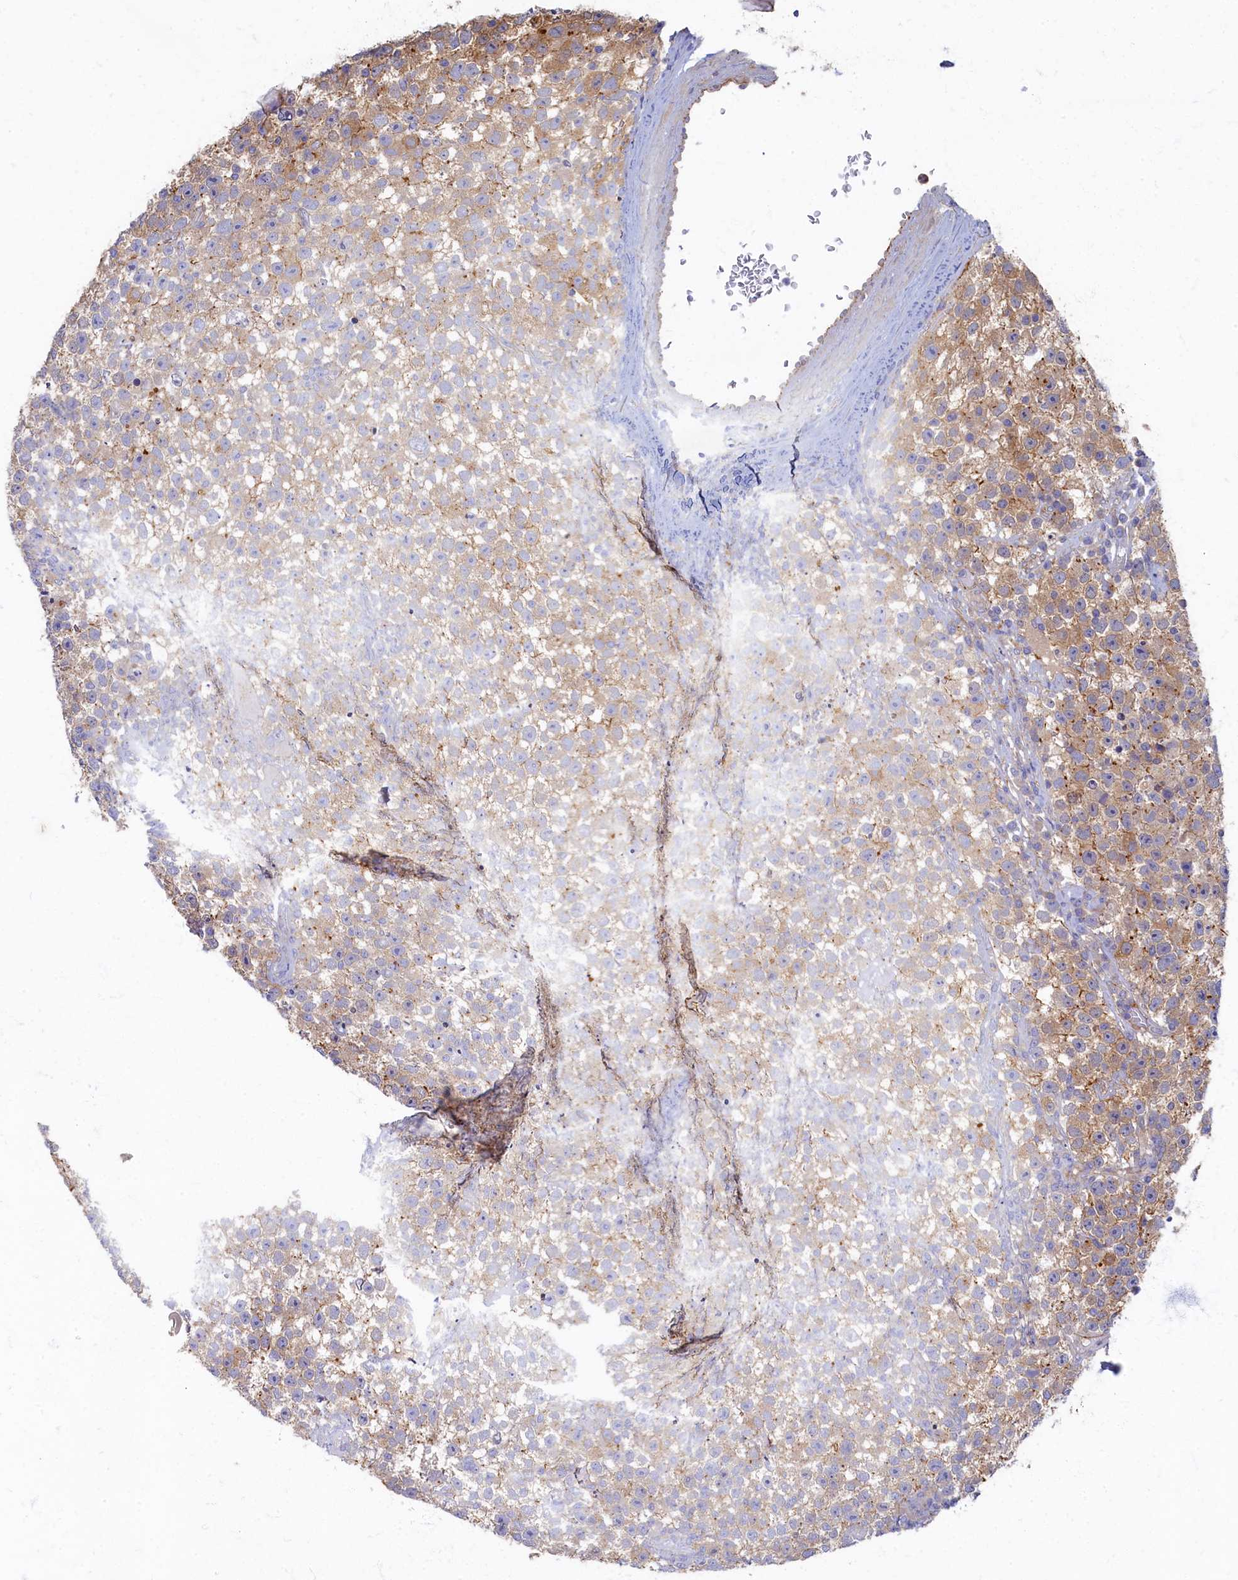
{"staining": {"intensity": "weak", "quantity": "<25%", "location": "cytoplasmic/membranous"}, "tissue": "testis cancer", "cell_type": "Tumor cells", "image_type": "cancer", "snomed": [{"axis": "morphology", "description": "Seminoma, NOS"}, {"axis": "topography", "description": "Testis"}], "caption": "Immunohistochemistry image of human seminoma (testis) stained for a protein (brown), which demonstrates no positivity in tumor cells.", "gene": "PSMG2", "patient": {"sex": "male", "age": 22}}